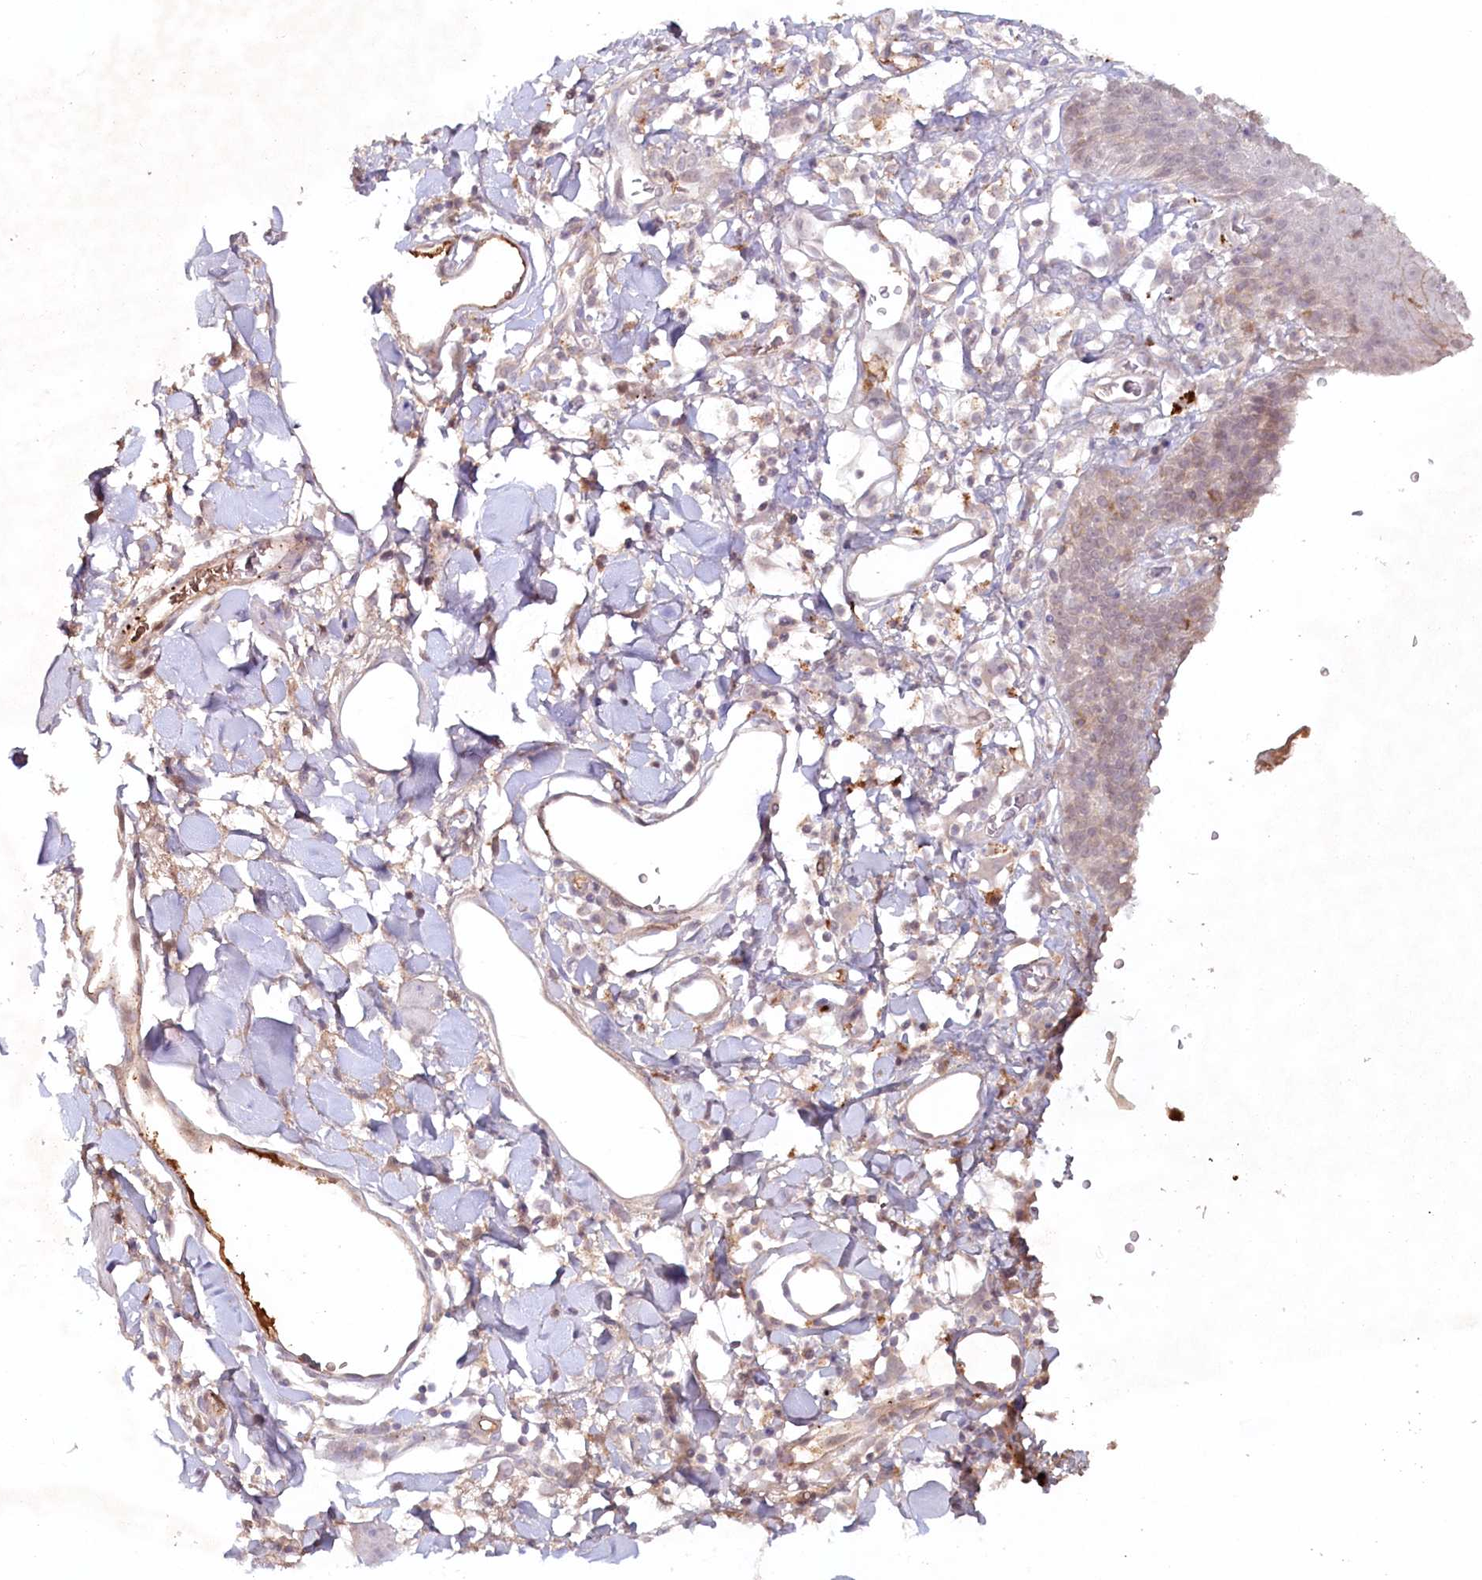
{"staining": {"intensity": "strong", "quantity": "<25%", "location": "cytoplasmic/membranous"}, "tissue": "skin", "cell_type": "Epidermal cells", "image_type": "normal", "snomed": [{"axis": "morphology", "description": "Normal tissue, NOS"}, {"axis": "topography", "description": "Vulva"}], "caption": "This is a histology image of immunohistochemistry staining of benign skin, which shows strong staining in the cytoplasmic/membranous of epidermal cells.", "gene": "PSAPL1", "patient": {"sex": "female", "age": 68}}